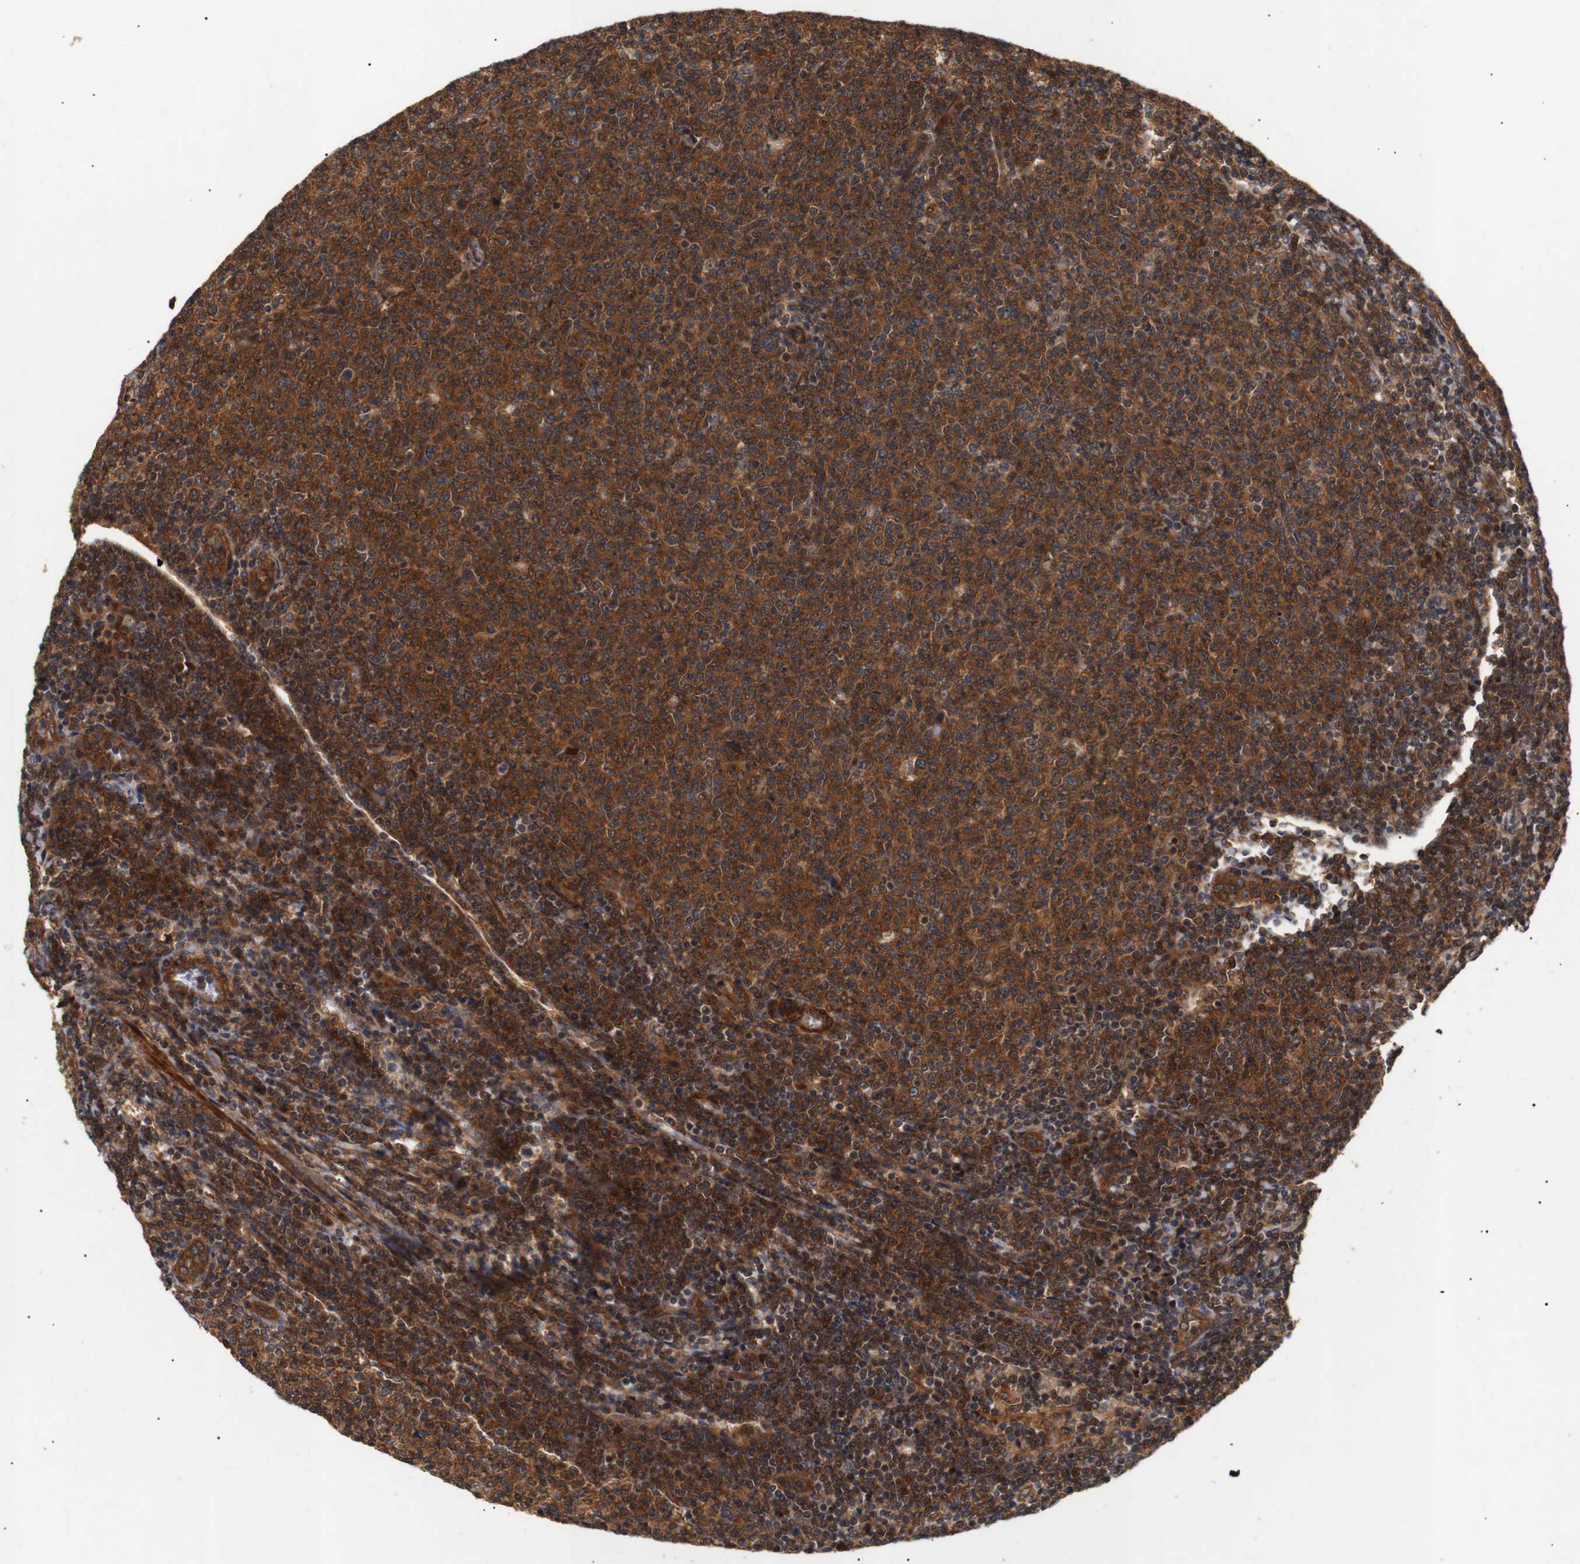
{"staining": {"intensity": "strong", "quantity": ">75%", "location": "cytoplasmic/membranous"}, "tissue": "lymphoma", "cell_type": "Tumor cells", "image_type": "cancer", "snomed": [{"axis": "morphology", "description": "Malignant lymphoma, non-Hodgkin's type, Low grade"}, {"axis": "topography", "description": "Lymph node"}], "caption": "Immunohistochemical staining of human lymphoma displays high levels of strong cytoplasmic/membranous expression in about >75% of tumor cells.", "gene": "PAWR", "patient": {"sex": "male", "age": 66}}